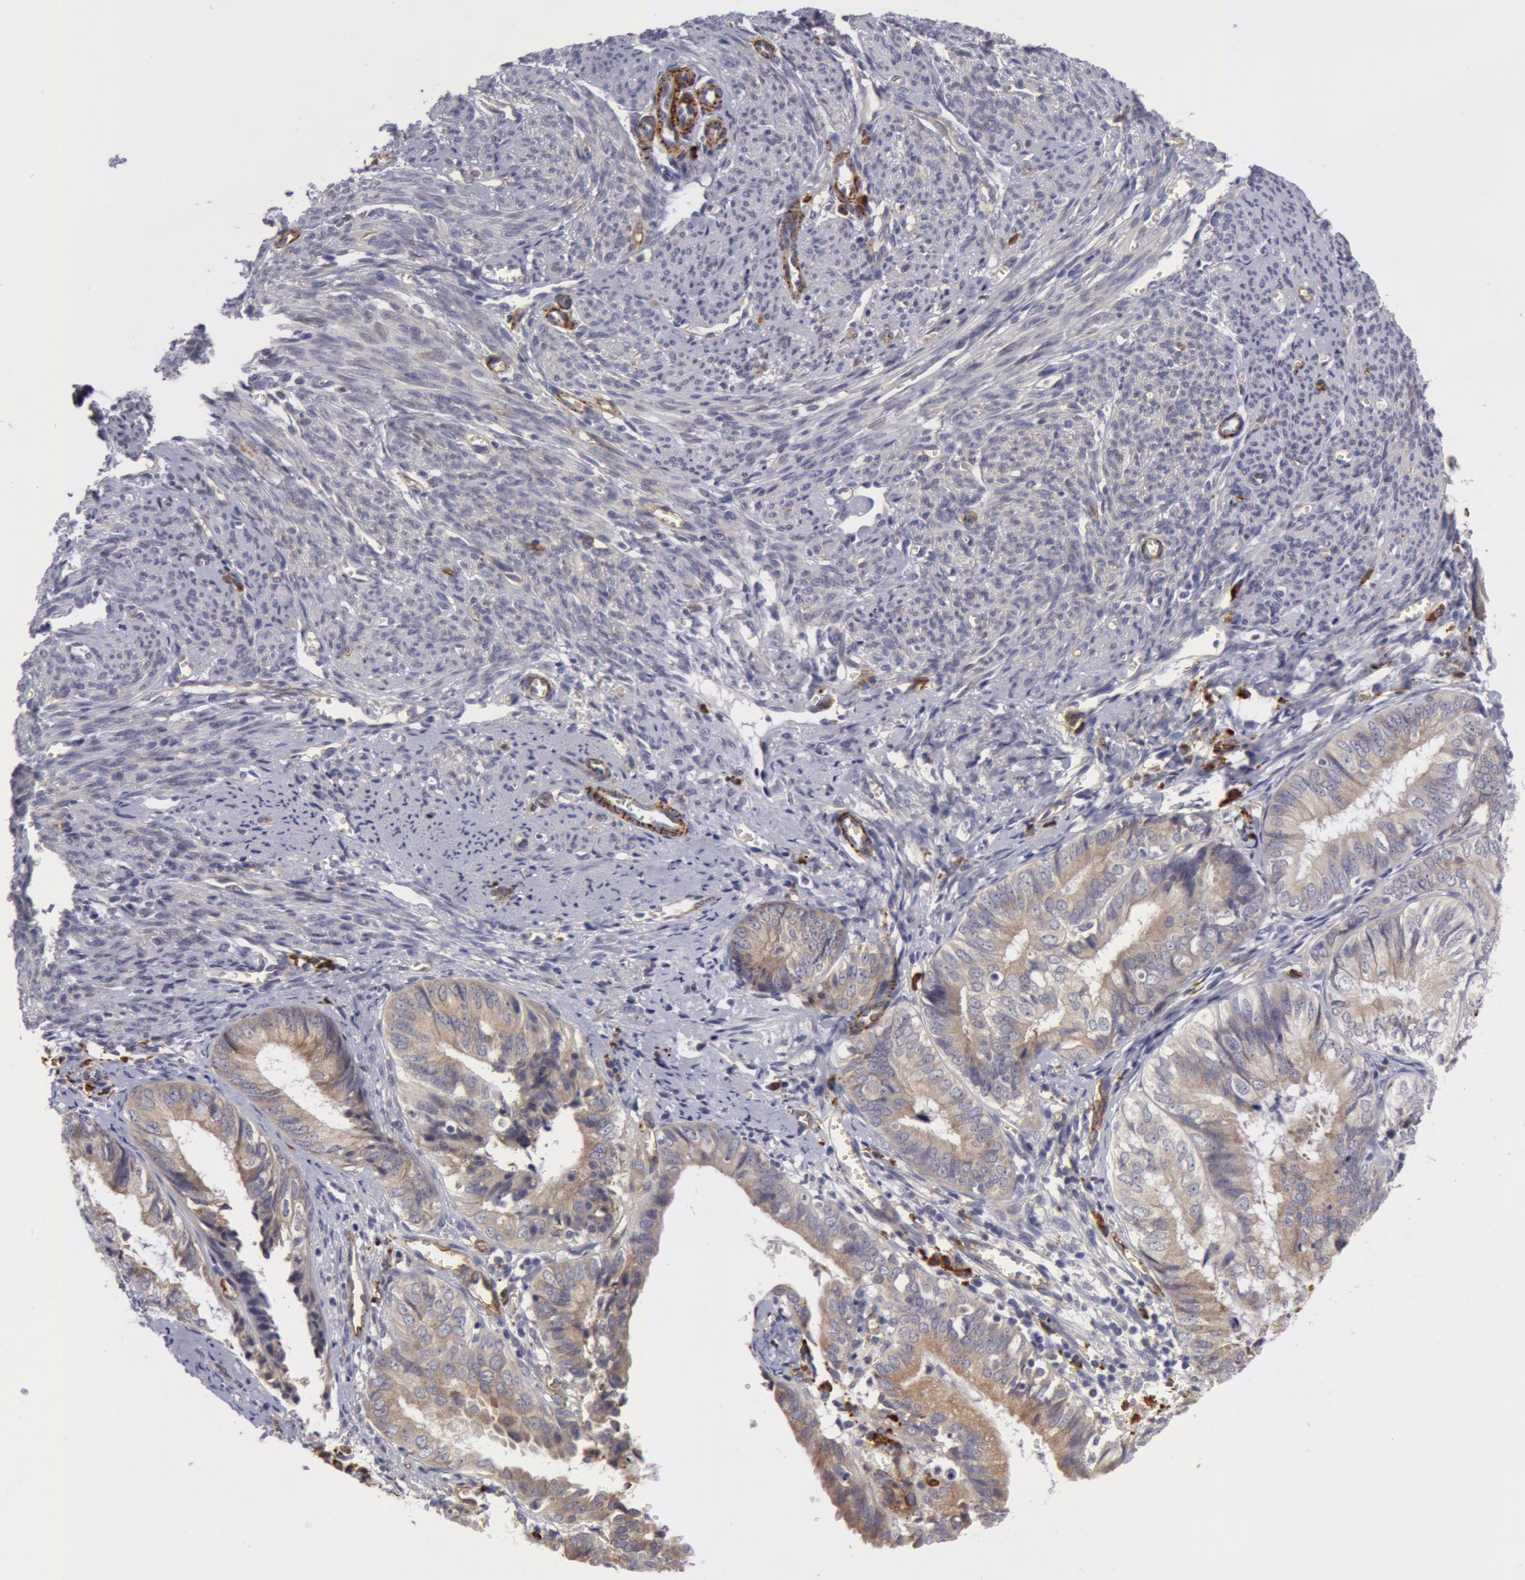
{"staining": {"intensity": "weak", "quantity": ">75%", "location": "cytoplasmic/membranous"}, "tissue": "endometrial cancer", "cell_type": "Tumor cells", "image_type": "cancer", "snomed": [{"axis": "morphology", "description": "Adenocarcinoma, NOS"}, {"axis": "topography", "description": "Endometrium"}], "caption": "Immunohistochemical staining of adenocarcinoma (endometrial) exhibits low levels of weak cytoplasmic/membranous positivity in approximately >75% of tumor cells.", "gene": "IL23A", "patient": {"sex": "female", "age": 66}}